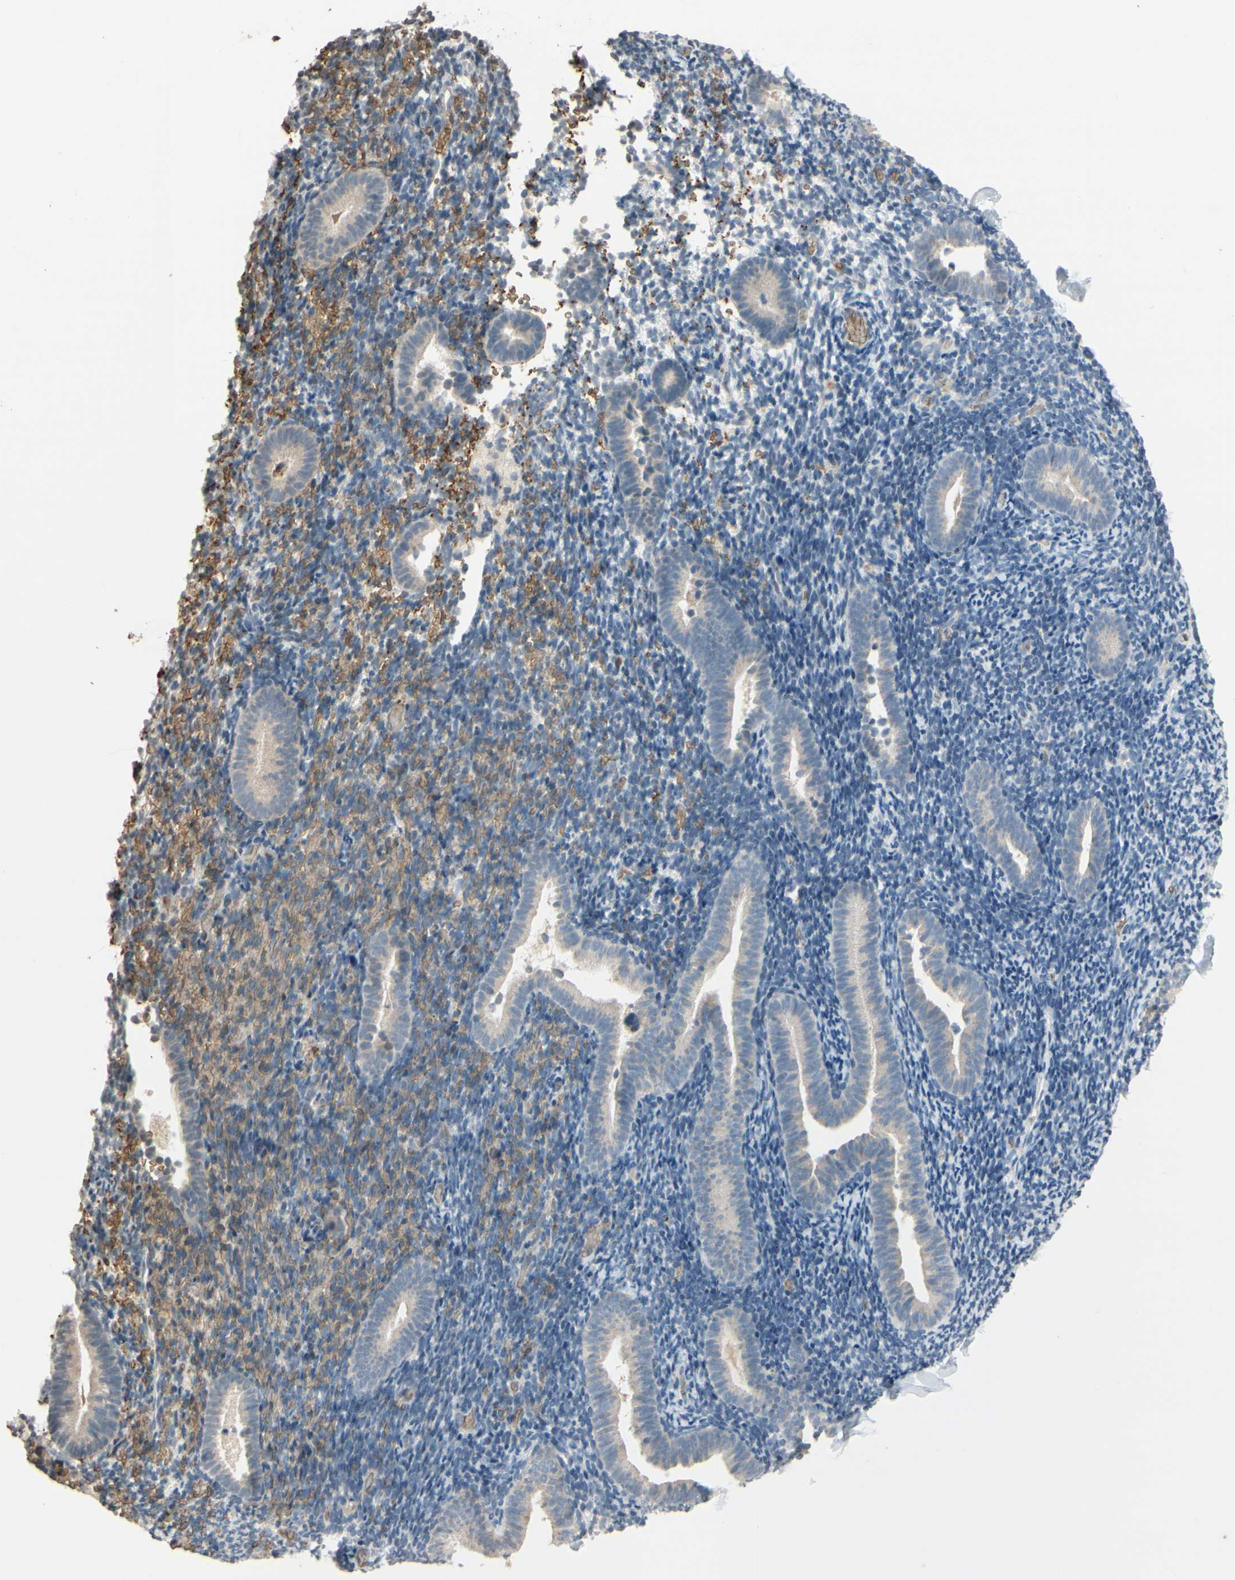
{"staining": {"intensity": "moderate", "quantity": "25%-75%", "location": "cytoplasmic/membranous"}, "tissue": "endometrium", "cell_type": "Cells in endometrial stroma", "image_type": "normal", "snomed": [{"axis": "morphology", "description": "Normal tissue, NOS"}, {"axis": "topography", "description": "Endometrium"}], "caption": "High-magnification brightfield microscopy of benign endometrium stained with DAB (brown) and counterstained with hematoxylin (blue). cells in endometrial stroma exhibit moderate cytoplasmic/membranous expression is seen in approximately25%-75% of cells.", "gene": "GYPC", "patient": {"sex": "female", "age": 51}}